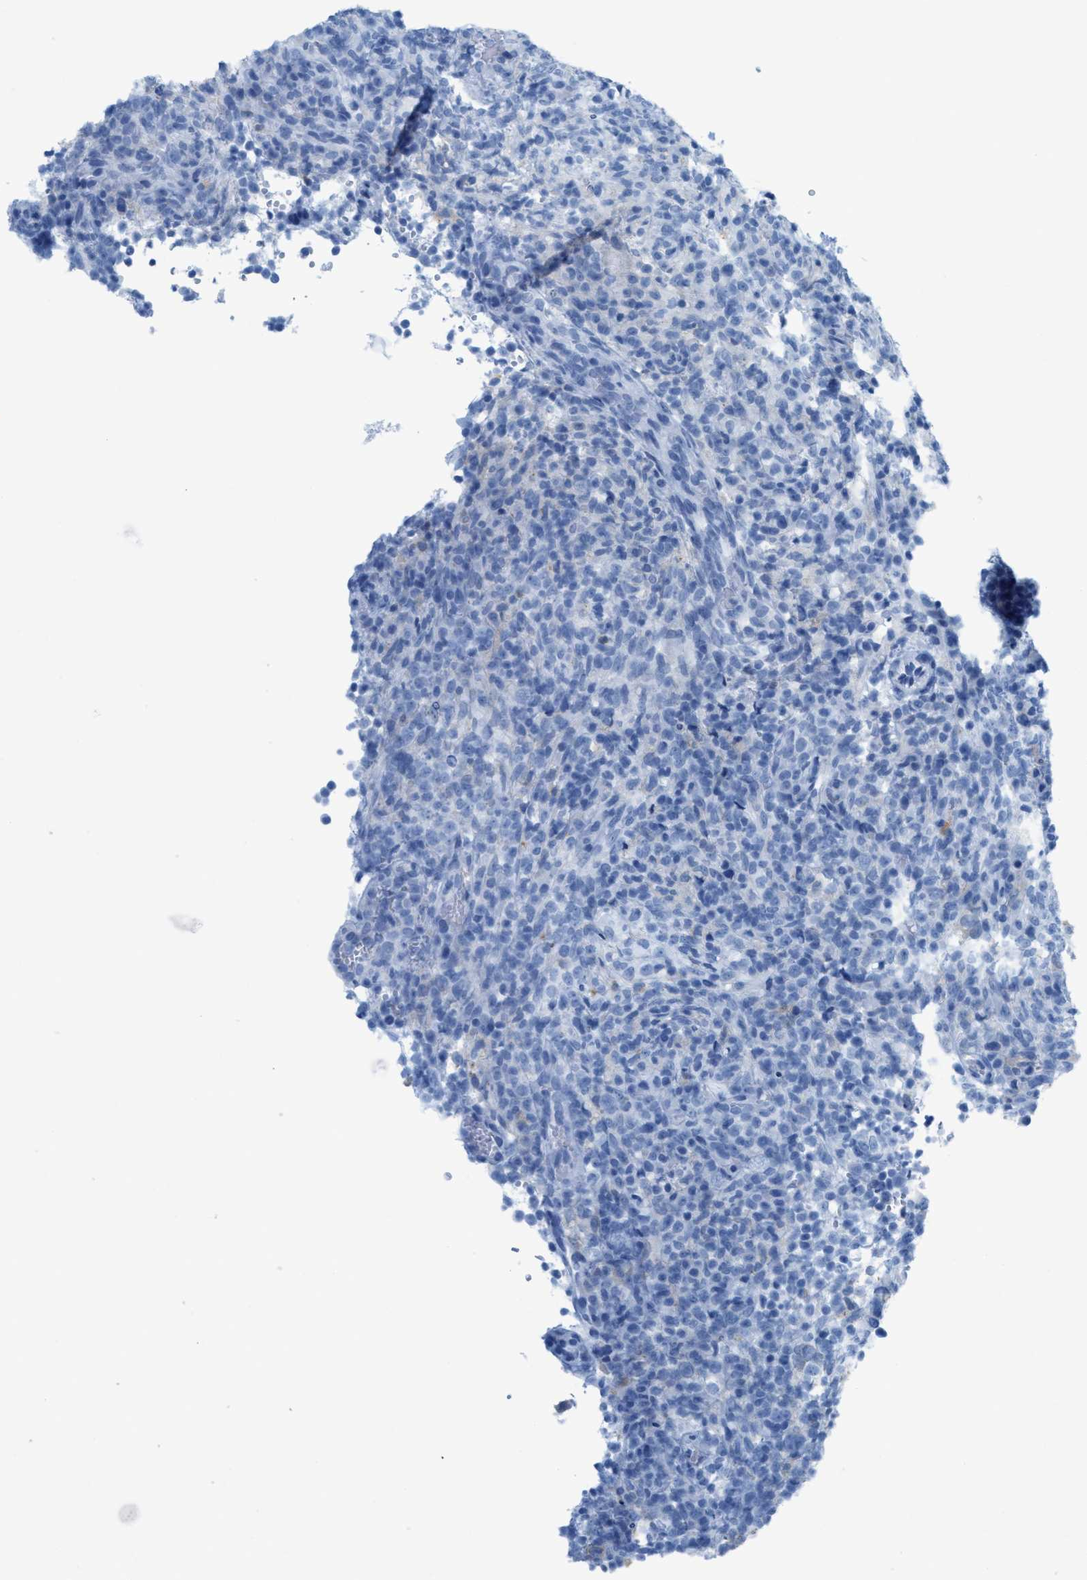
{"staining": {"intensity": "negative", "quantity": "none", "location": "none"}, "tissue": "lymphoma", "cell_type": "Tumor cells", "image_type": "cancer", "snomed": [{"axis": "morphology", "description": "Malignant lymphoma, non-Hodgkin's type, High grade"}, {"axis": "topography", "description": "Lymph node"}], "caption": "IHC micrograph of lymphoma stained for a protein (brown), which displays no expression in tumor cells.", "gene": "ASGR1", "patient": {"sex": "female", "age": 76}}